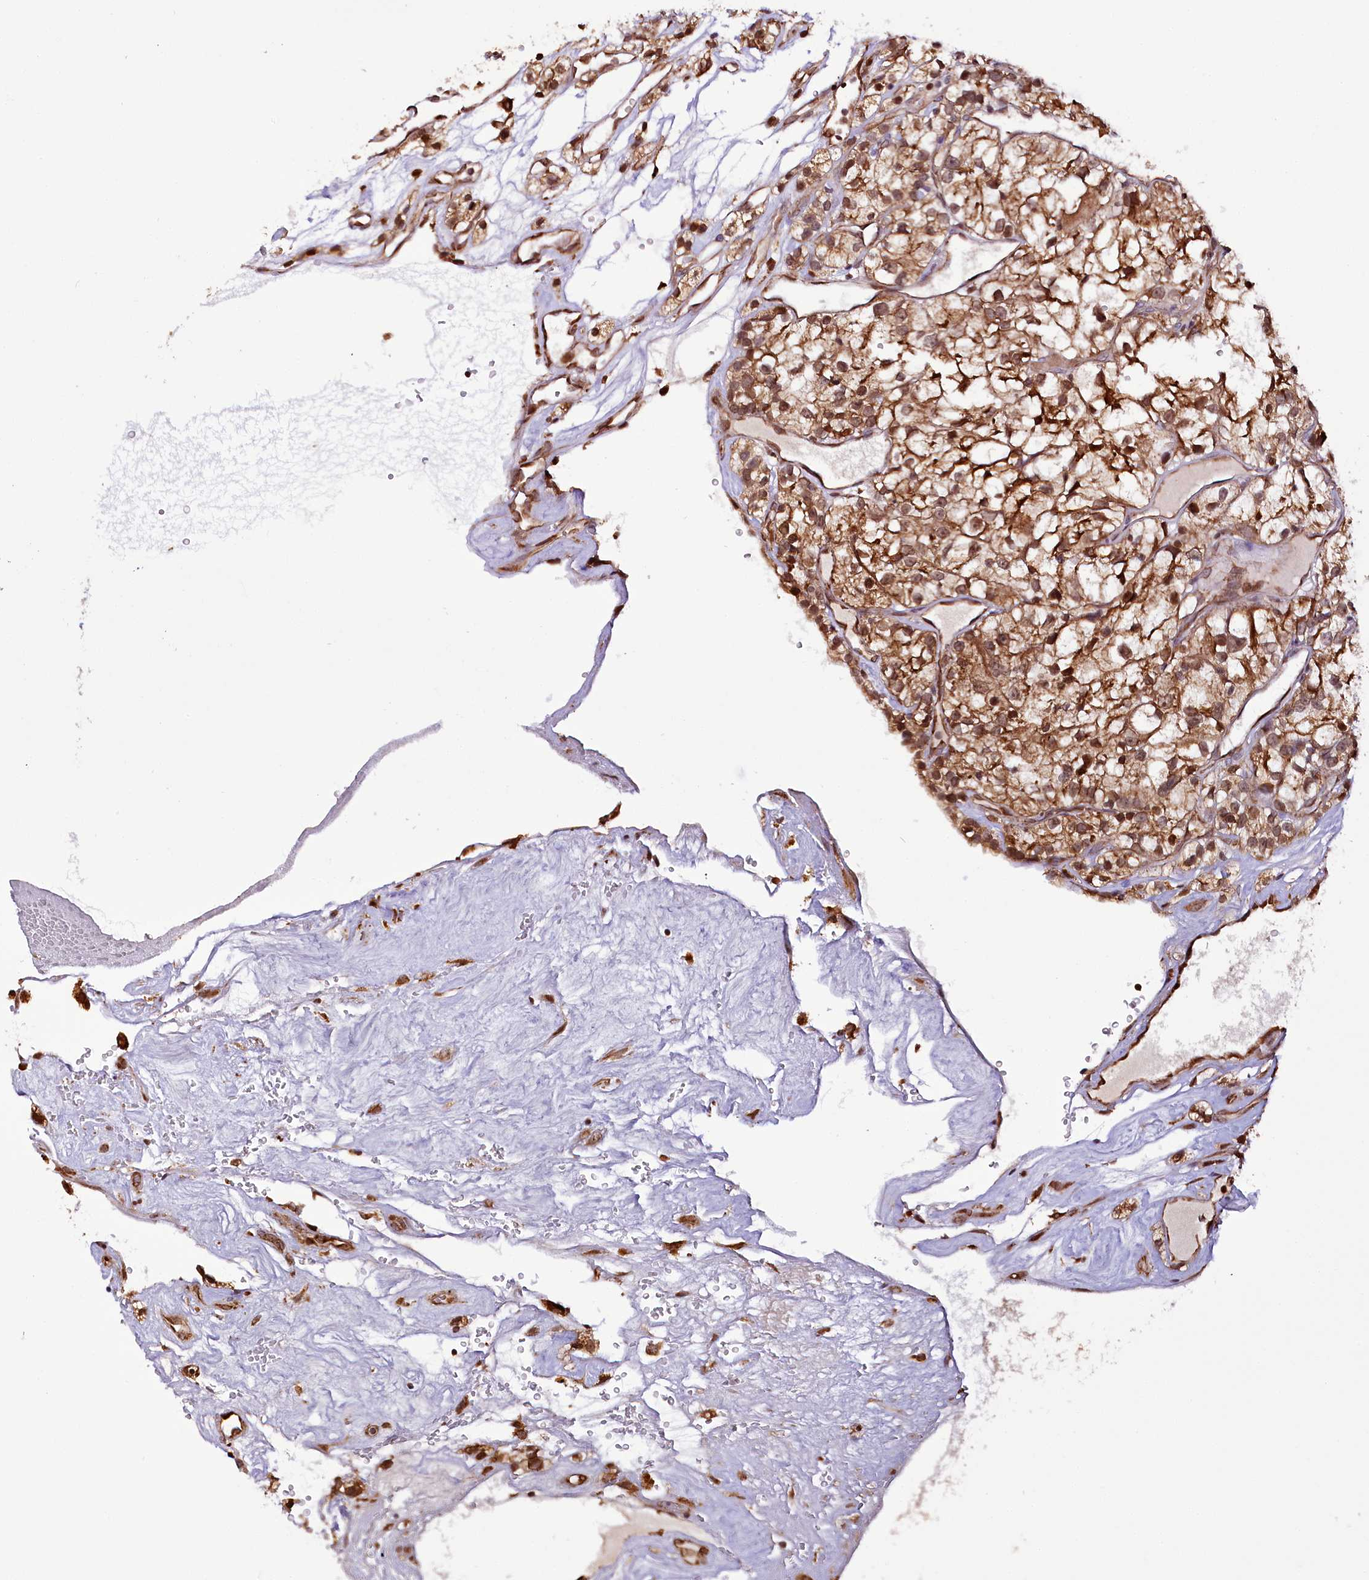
{"staining": {"intensity": "strong", "quantity": ">75%", "location": "cytoplasmic/membranous,nuclear"}, "tissue": "renal cancer", "cell_type": "Tumor cells", "image_type": "cancer", "snomed": [{"axis": "morphology", "description": "Adenocarcinoma, NOS"}, {"axis": "topography", "description": "Kidney"}], "caption": "Human renal cancer stained with a brown dye displays strong cytoplasmic/membranous and nuclear positive expression in approximately >75% of tumor cells.", "gene": "CUTC", "patient": {"sex": "female", "age": 57}}